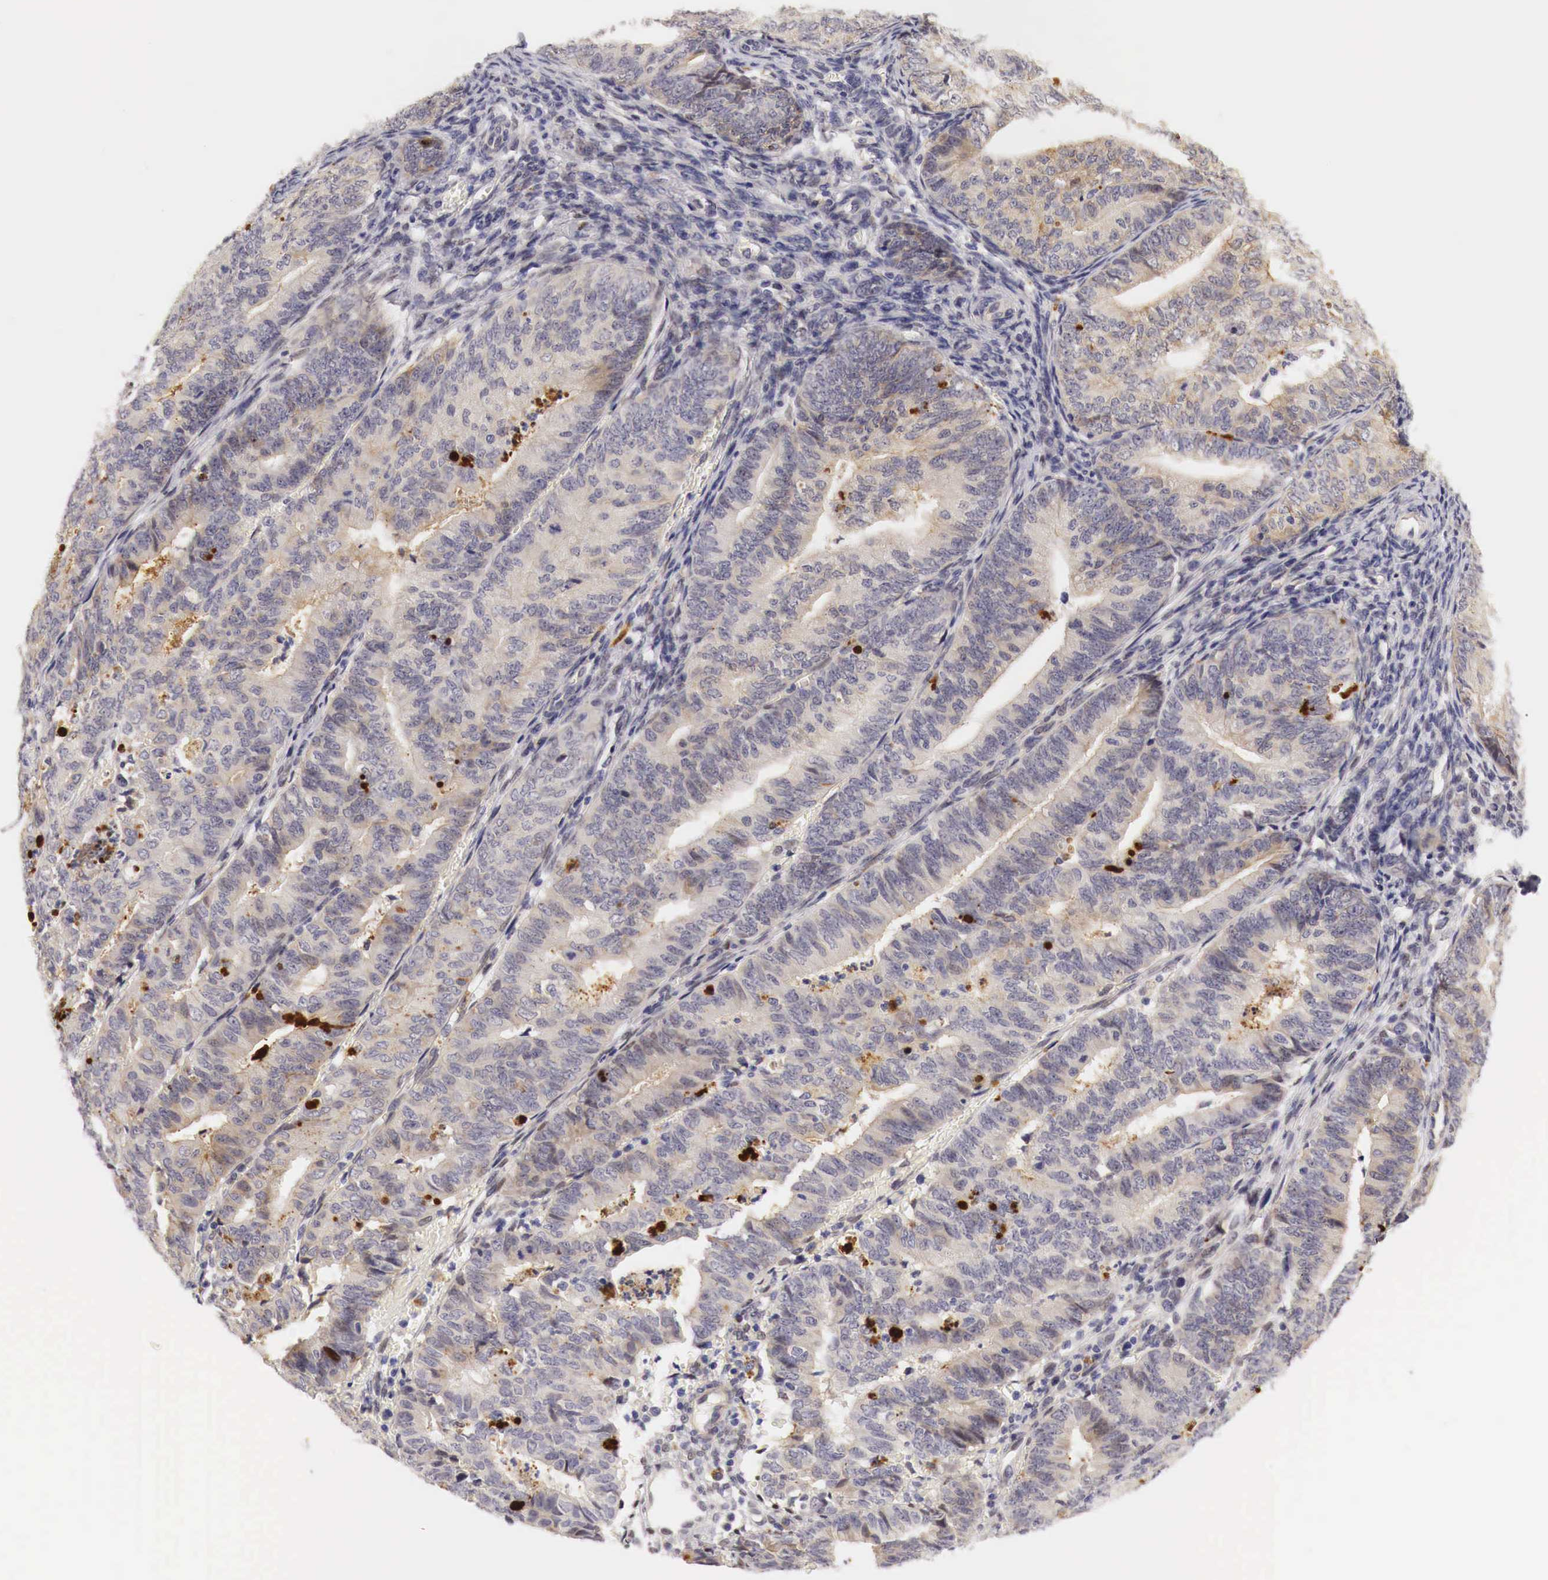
{"staining": {"intensity": "negative", "quantity": "none", "location": "none"}, "tissue": "endometrial cancer", "cell_type": "Tumor cells", "image_type": "cancer", "snomed": [{"axis": "morphology", "description": "Adenocarcinoma, NOS"}, {"axis": "topography", "description": "Endometrium"}], "caption": "Image shows no significant protein staining in tumor cells of endometrial cancer (adenocarcinoma).", "gene": "CASP3", "patient": {"sex": "female", "age": 66}}